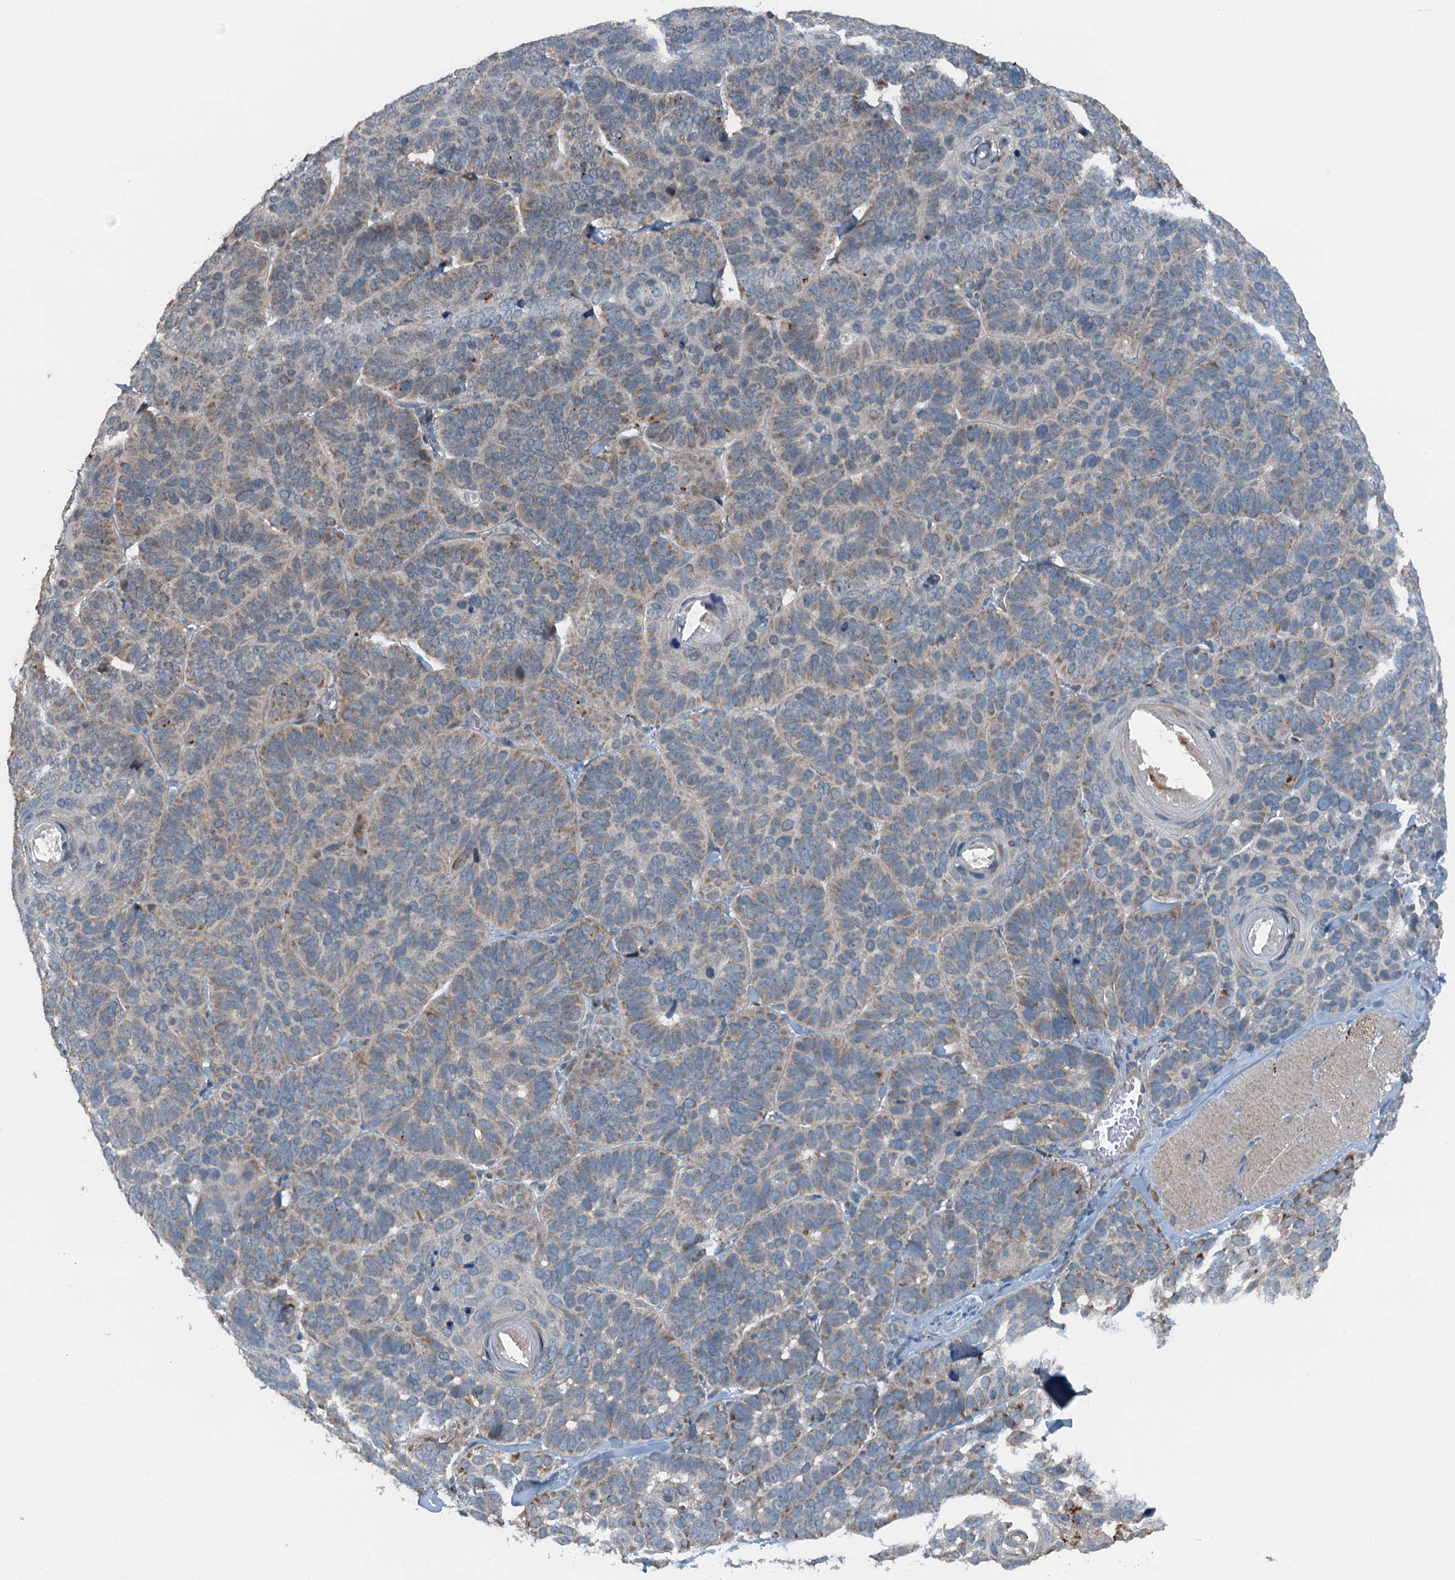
{"staining": {"intensity": "moderate", "quantity": "<25%", "location": "cytoplasmic/membranous"}, "tissue": "skin cancer", "cell_type": "Tumor cells", "image_type": "cancer", "snomed": [{"axis": "morphology", "description": "Basal cell carcinoma"}, {"axis": "topography", "description": "Skin"}], "caption": "This histopathology image exhibits immunohistochemistry (IHC) staining of human basal cell carcinoma (skin), with low moderate cytoplasmic/membranous expression in about <25% of tumor cells.", "gene": "BMERB1", "patient": {"sex": "male", "age": 62}}